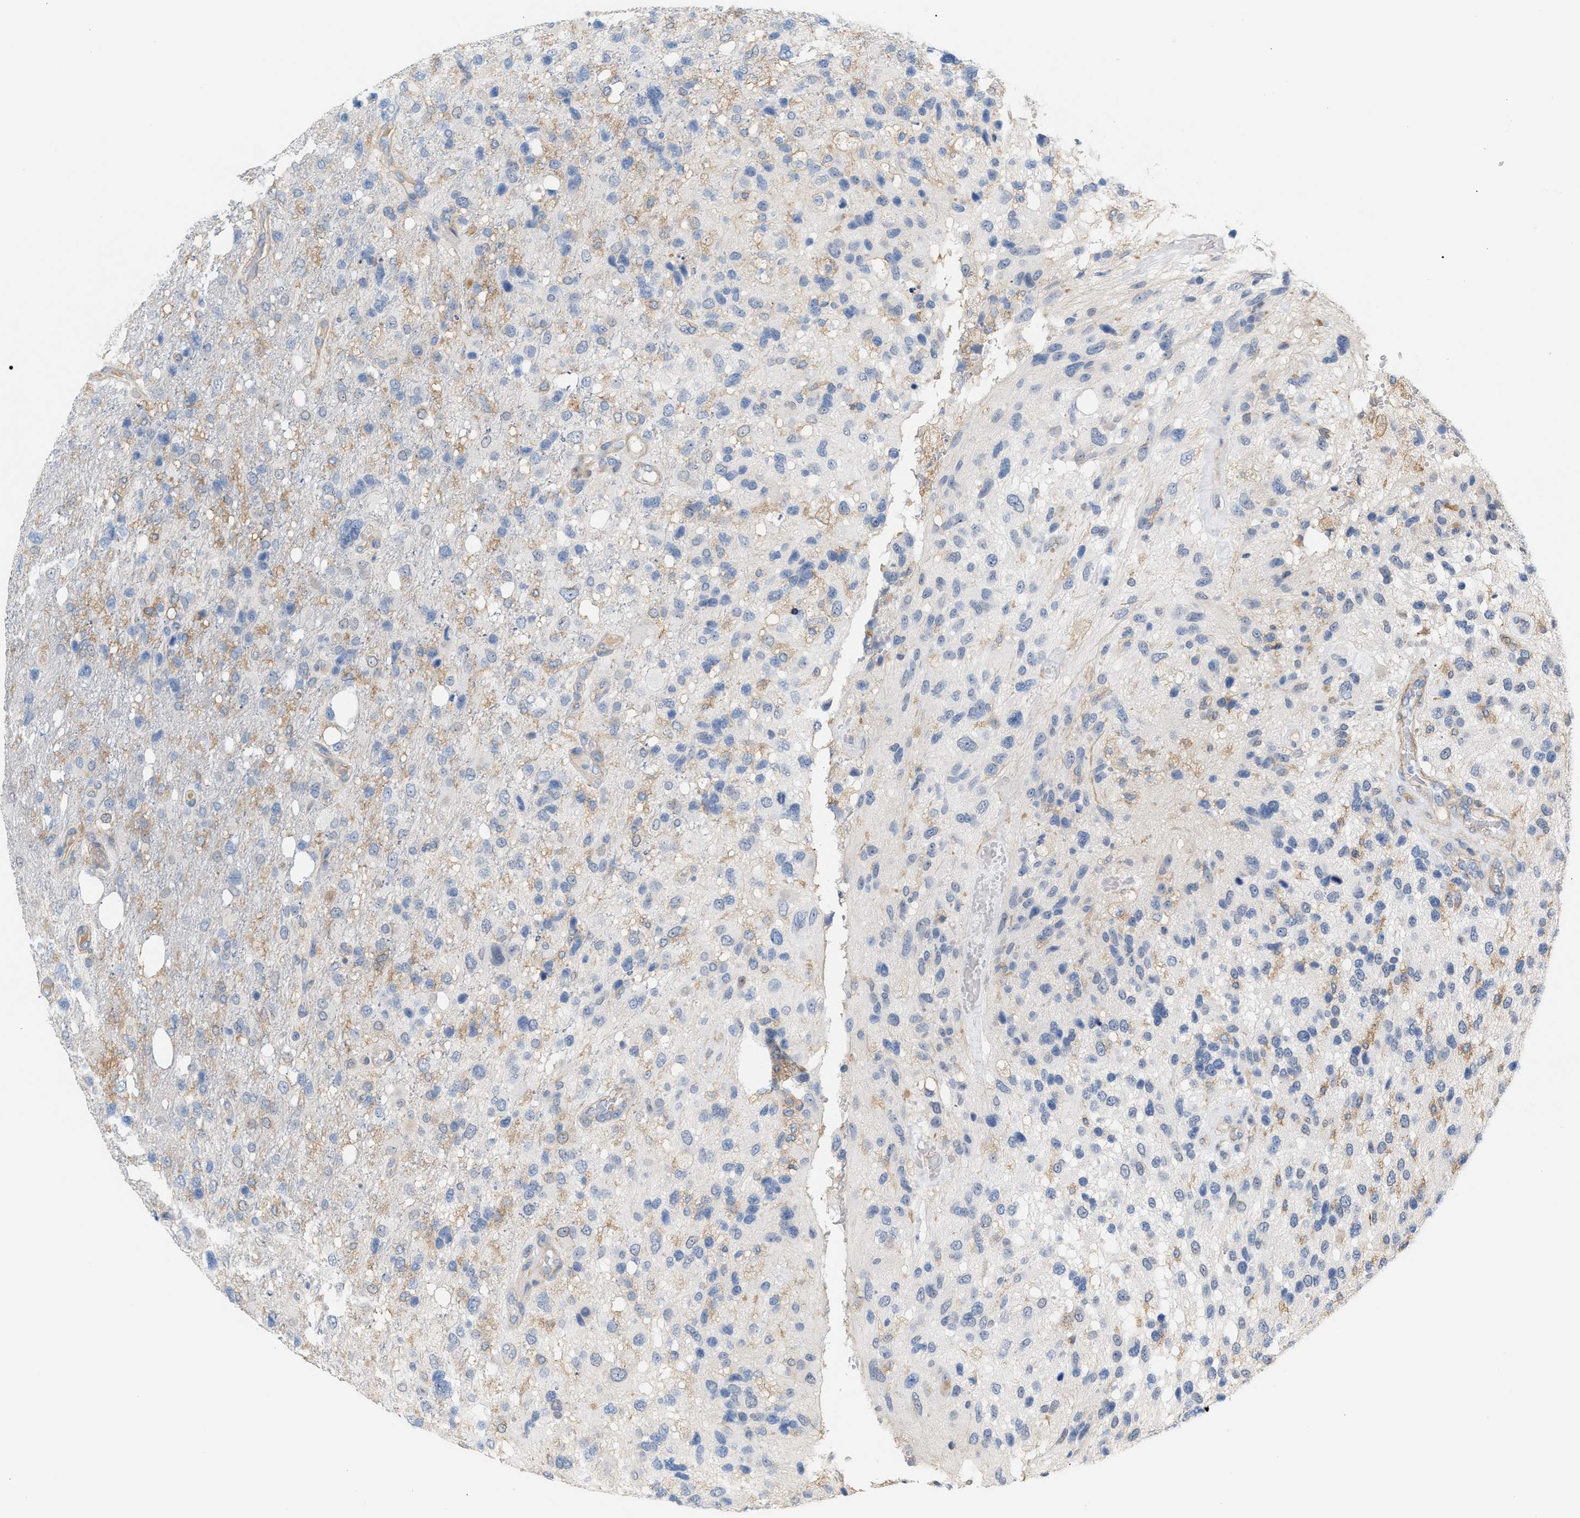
{"staining": {"intensity": "weak", "quantity": "<25%", "location": "cytoplasmic/membranous"}, "tissue": "glioma", "cell_type": "Tumor cells", "image_type": "cancer", "snomed": [{"axis": "morphology", "description": "Glioma, malignant, High grade"}, {"axis": "topography", "description": "Brain"}], "caption": "Tumor cells show no significant protein positivity in glioma.", "gene": "LRCH1", "patient": {"sex": "female", "age": 58}}